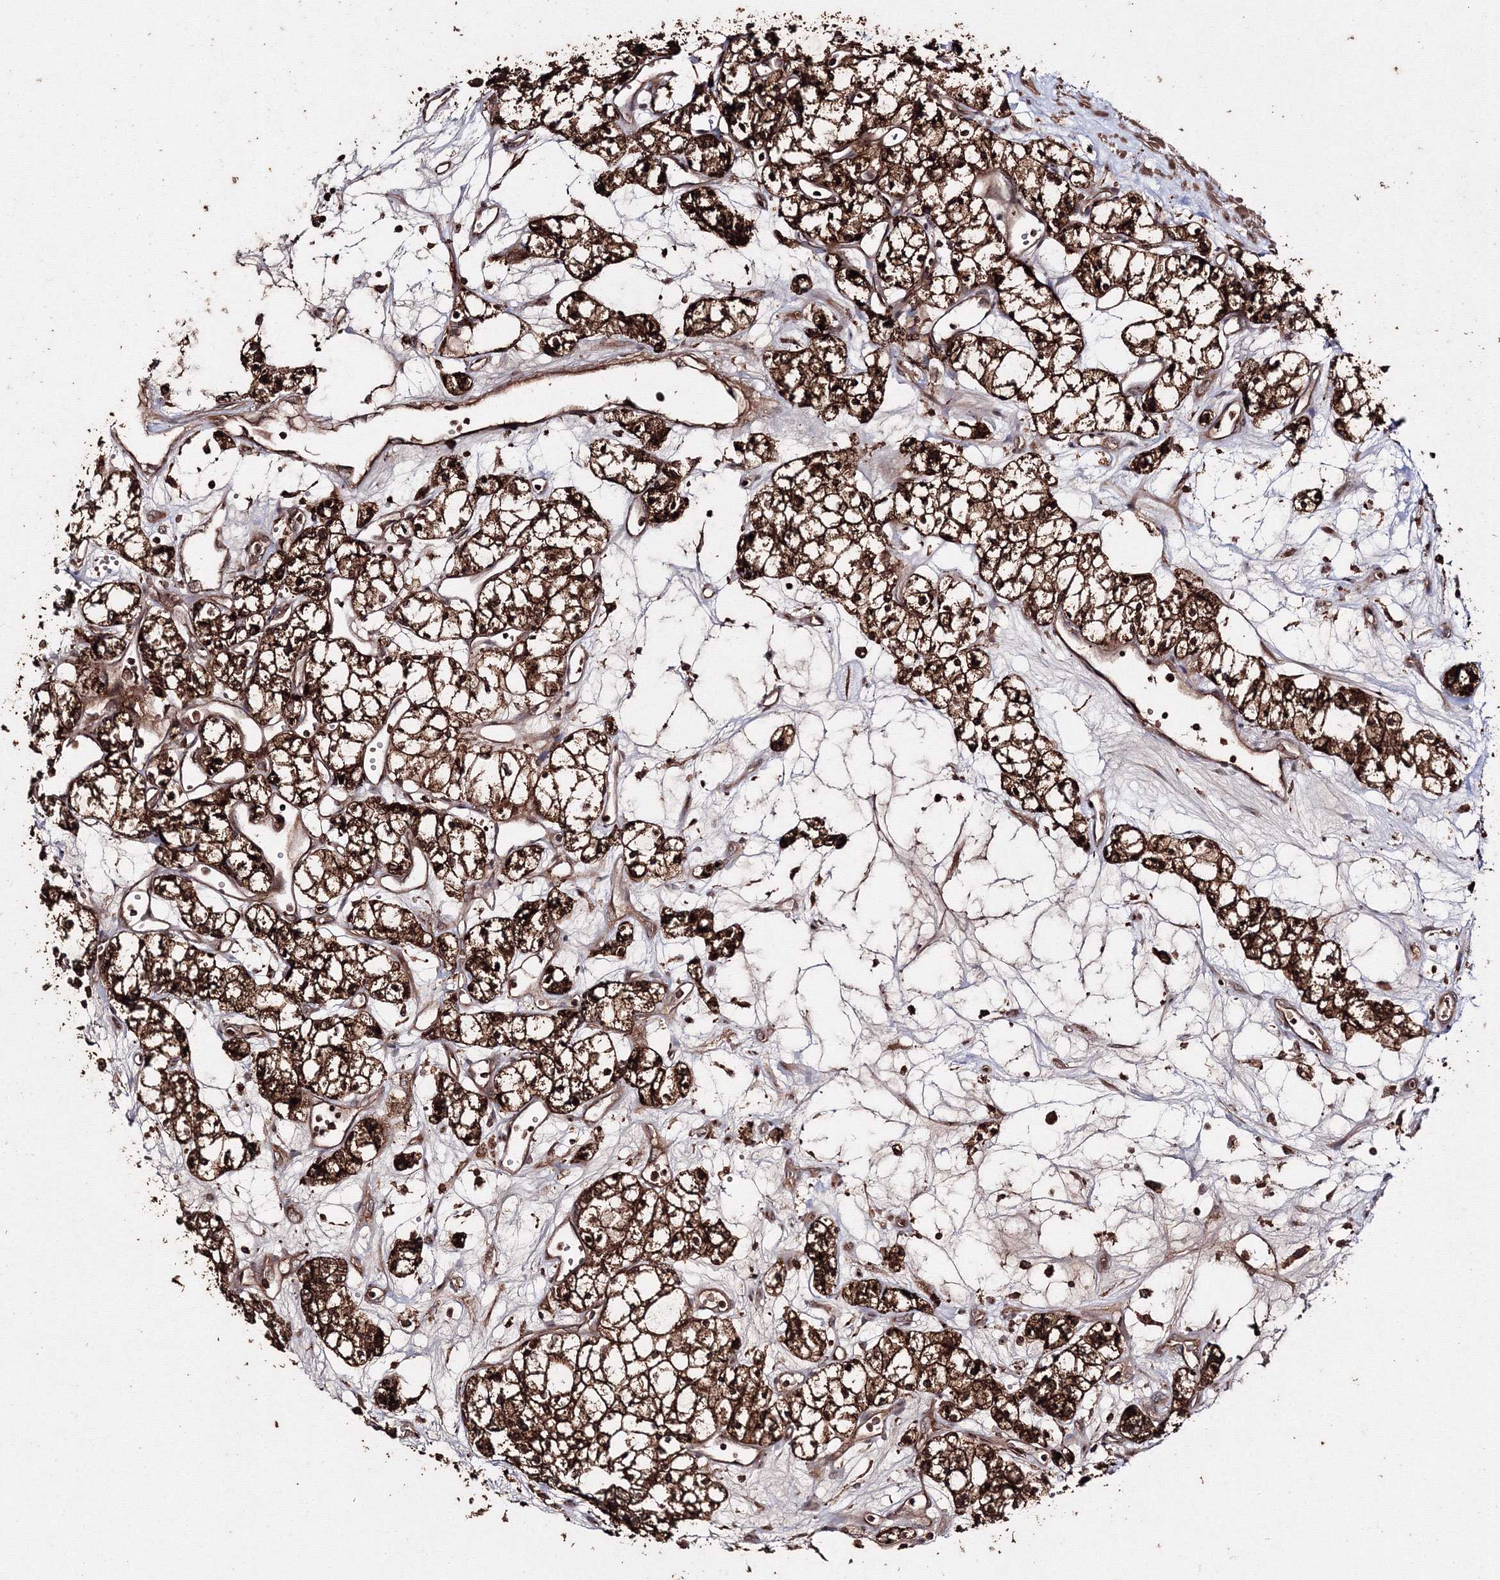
{"staining": {"intensity": "strong", "quantity": ">75%", "location": "cytoplasmic/membranous"}, "tissue": "renal cancer", "cell_type": "Tumor cells", "image_type": "cancer", "snomed": [{"axis": "morphology", "description": "Adenocarcinoma, NOS"}, {"axis": "topography", "description": "Kidney"}], "caption": "Protein staining of renal cancer tissue displays strong cytoplasmic/membranous expression in about >75% of tumor cells. The staining was performed using DAB to visualize the protein expression in brown, while the nuclei were stained in blue with hematoxylin (Magnification: 20x).", "gene": "DDO", "patient": {"sex": "male", "age": 59}}